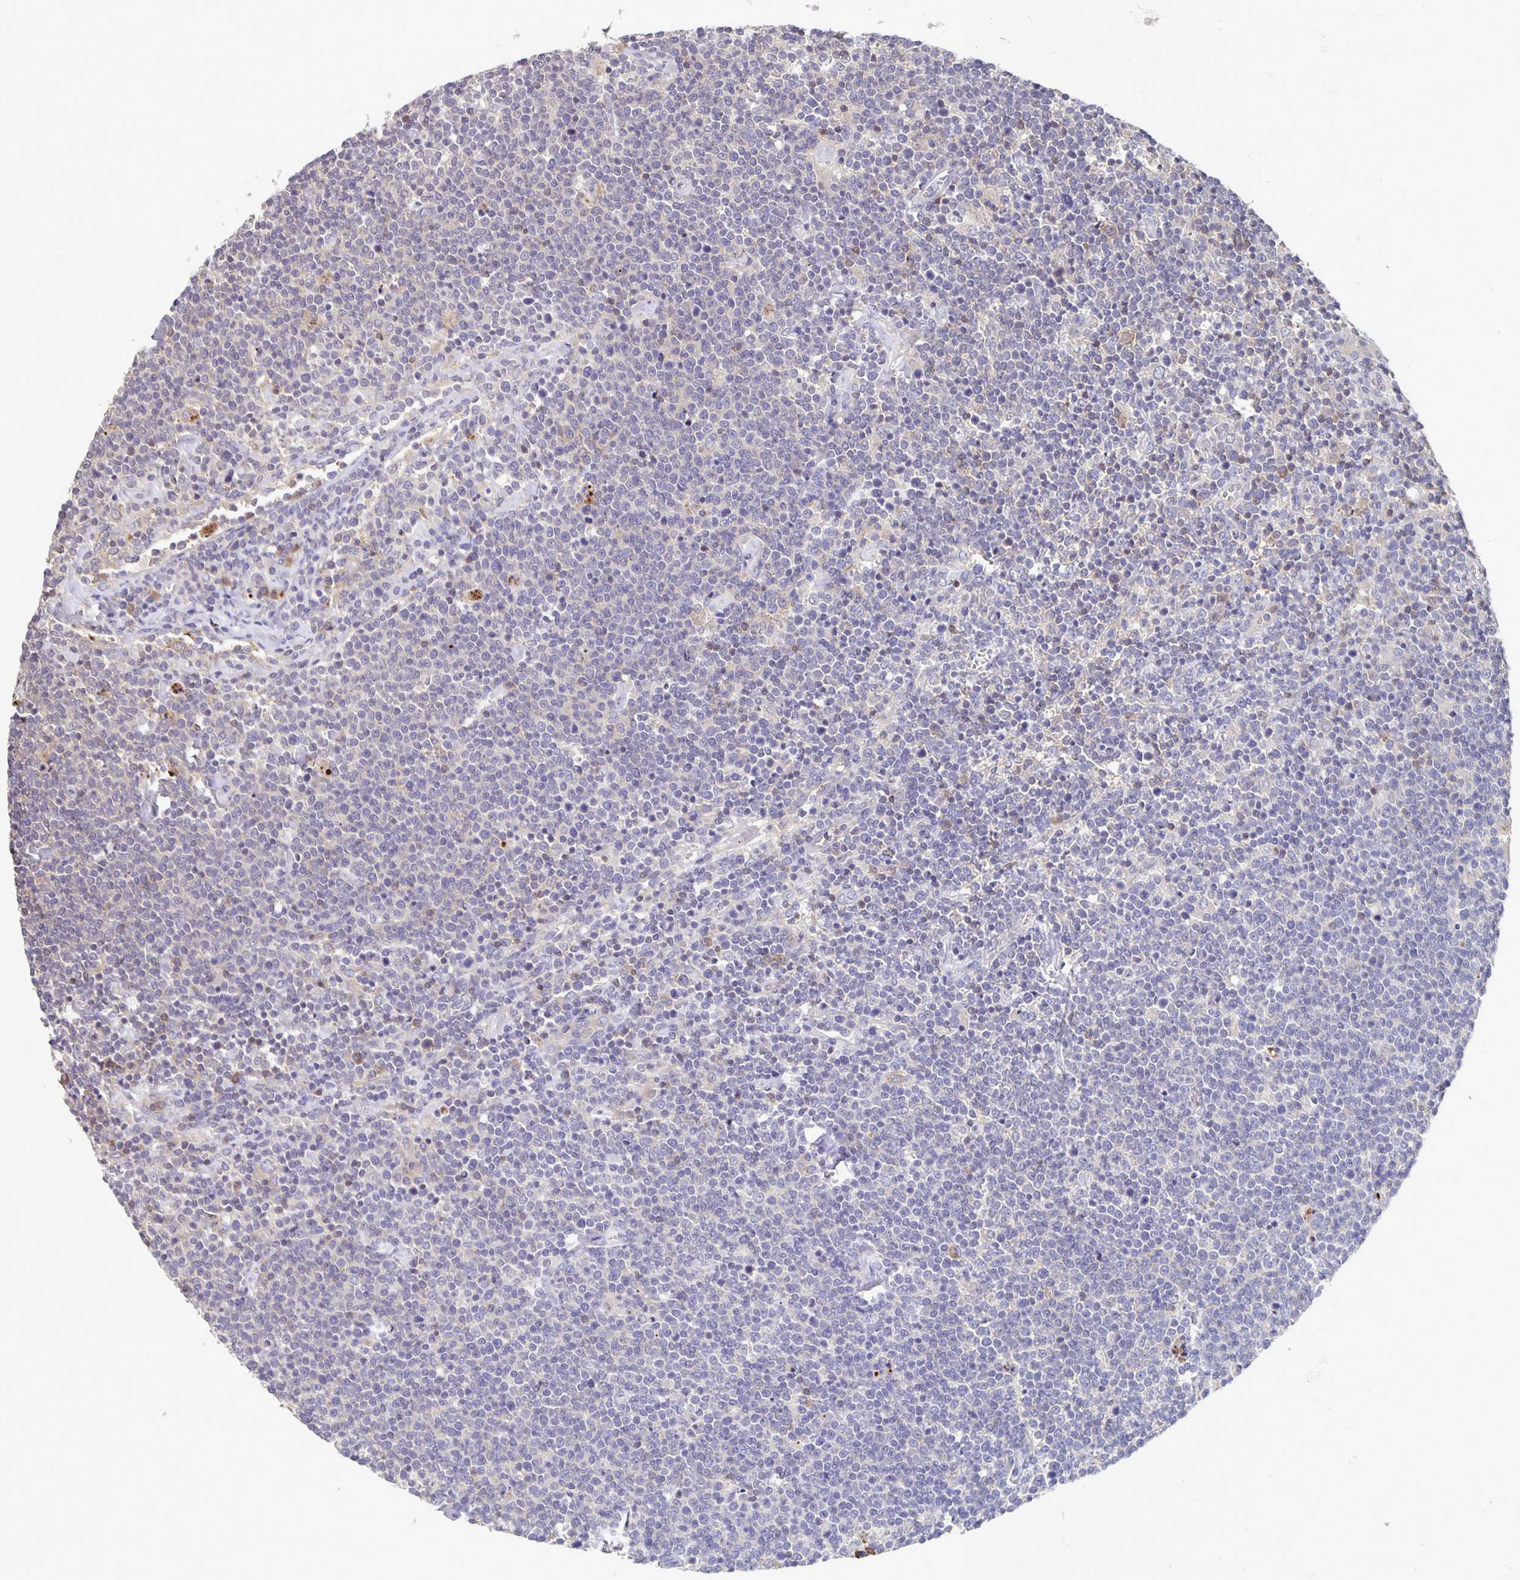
{"staining": {"intensity": "negative", "quantity": "none", "location": "none"}, "tissue": "lymphoma", "cell_type": "Tumor cells", "image_type": "cancer", "snomed": [{"axis": "morphology", "description": "Malignant lymphoma, non-Hodgkin's type, High grade"}, {"axis": "topography", "description": "Lymph node"}], "caption": "Lymphoma was stained to show a protein in brown. There is no significant expression in tumor cells.", "gene": "FEM1C", "patient": {"sex": "male", "age": 61}}